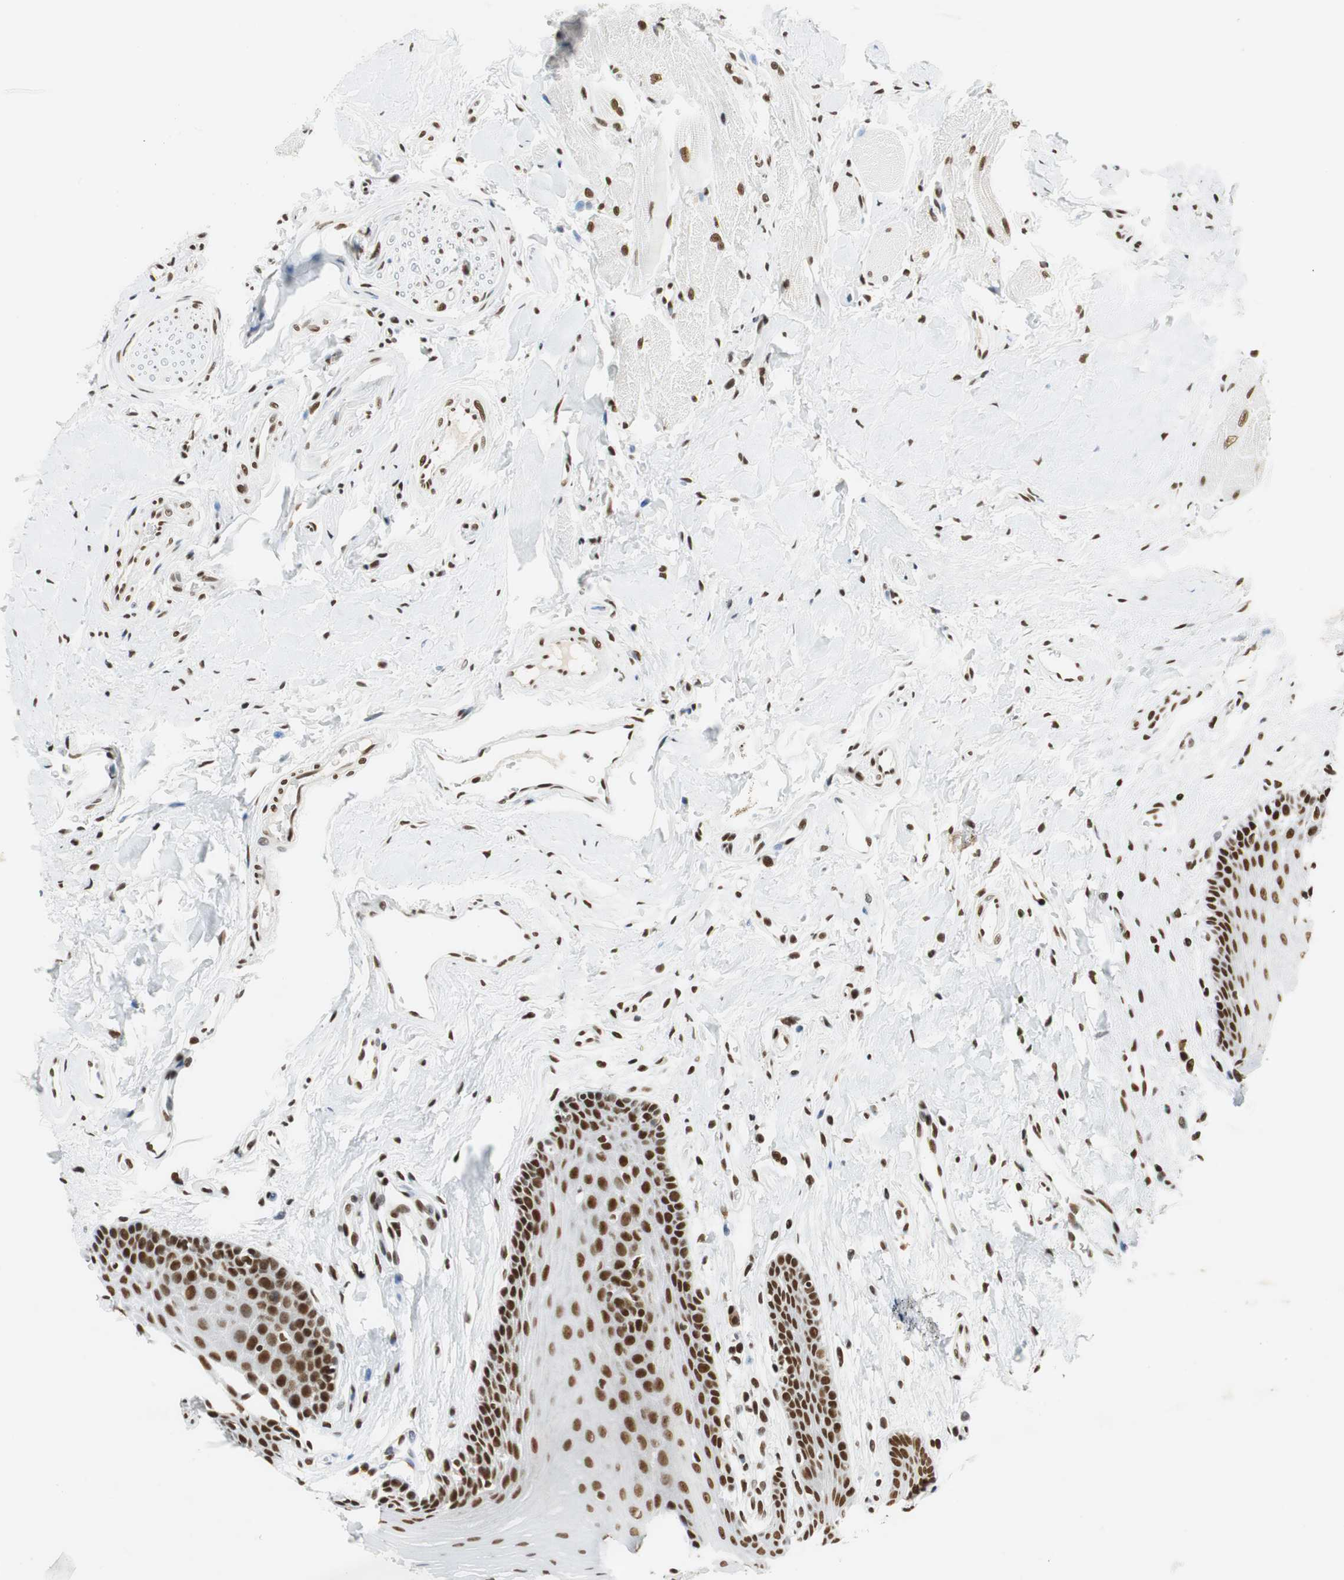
{"staining": {"intensity": "strong", "quantity": ">75%", "location": "nuclear"}, "tissue": "oral mucosa", "cell_type": "Squamous epithelial cells", "image_type": "normal", "snomed": [{"axis": "morphology", "description": "Normal tissue, NOS"}, {"axis": "topography", "description": "Oral tissue"}], "caption": "Oral mucosa stained with IHC reveals strong nuclear staining in about >75% of squamous epithelial cells. (Stains: DAB (3,3'-diaminobenzidine) in brown, nuclei in blue, Microscopy: brightfield microscopy at high magnification).", "gene": "PRKDC", "patient": {"sex": "male", "age": 62}}